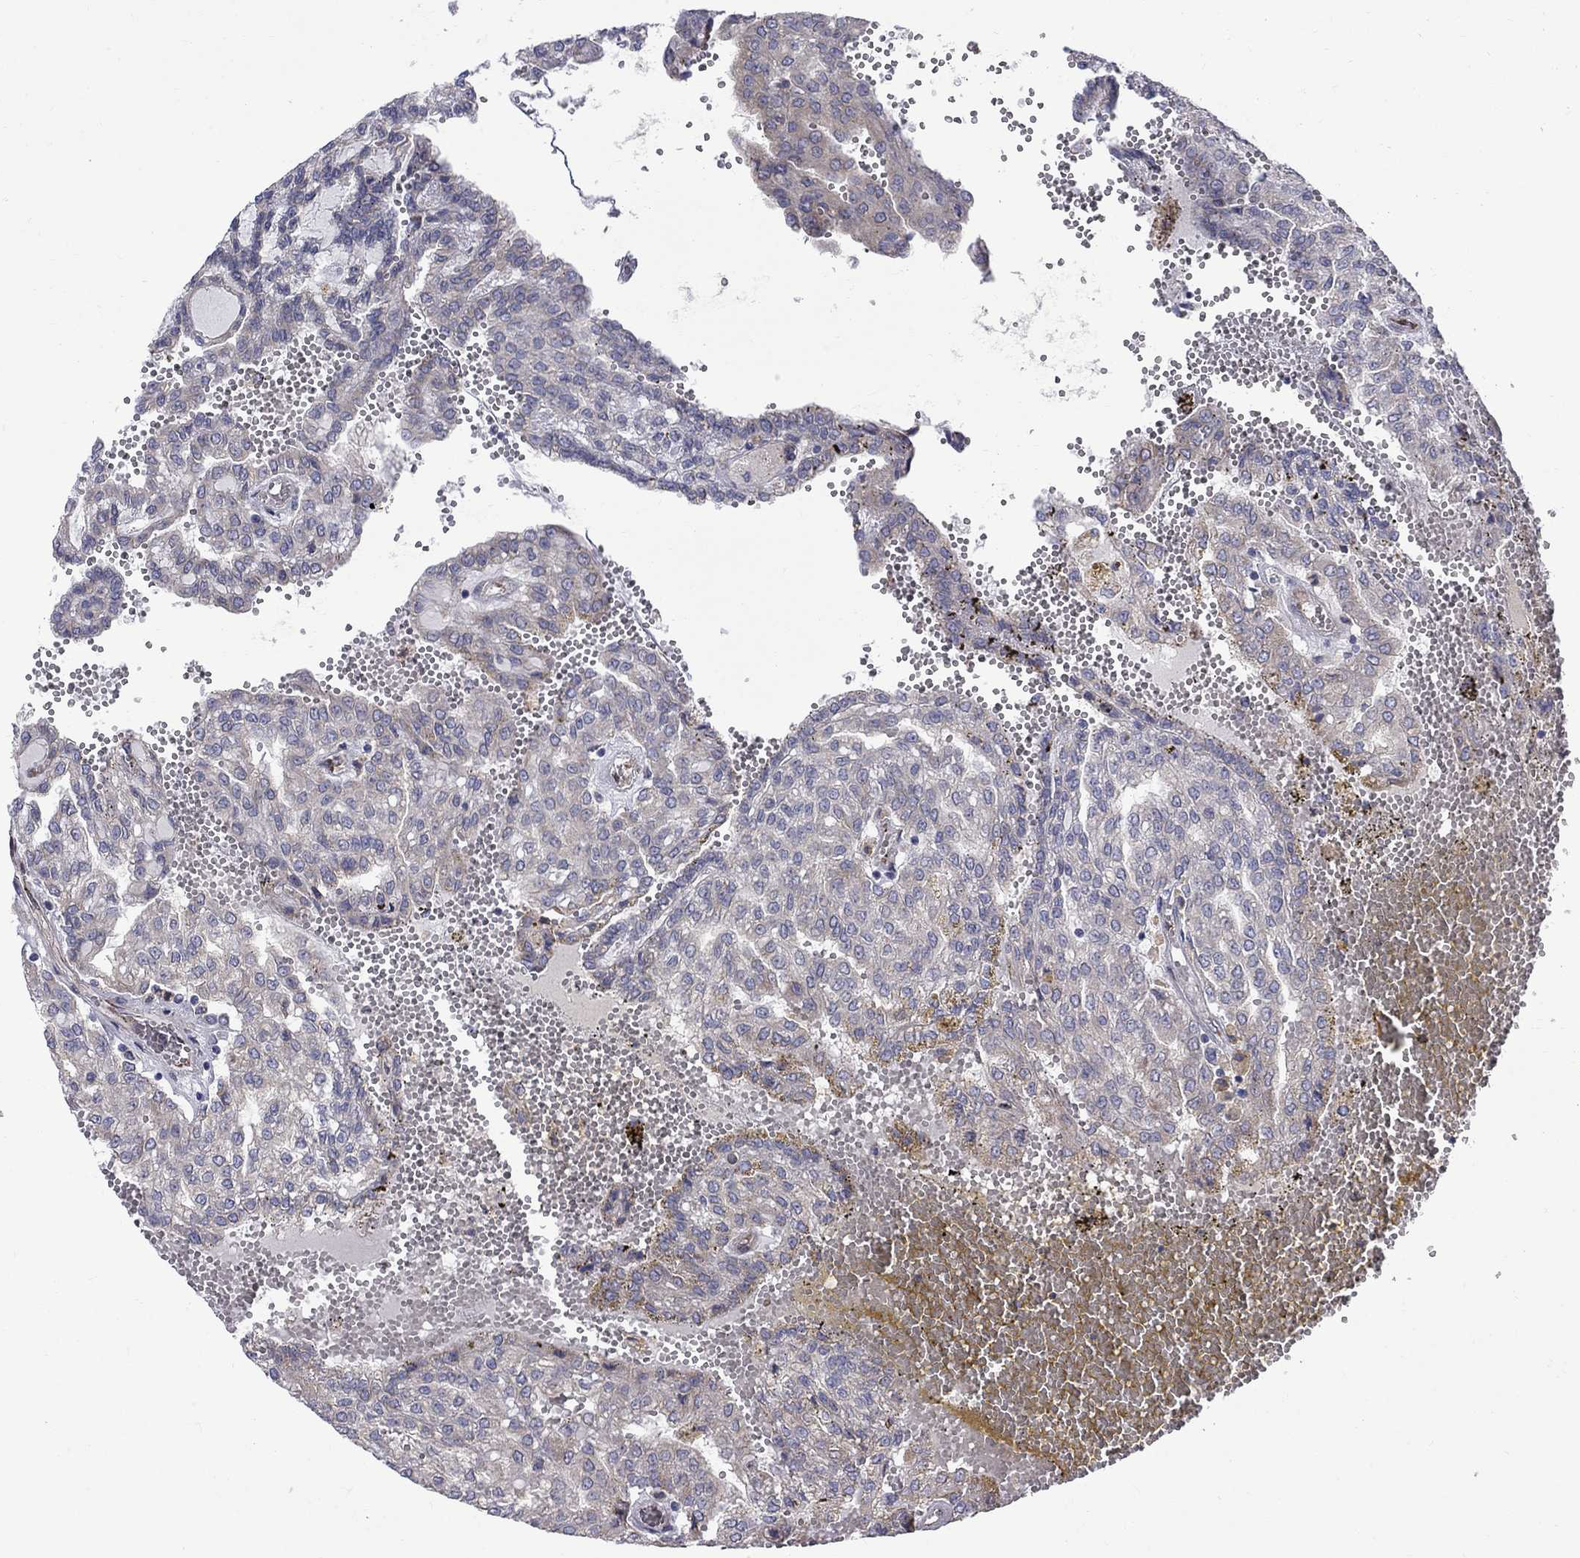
{"staining": {"intensity": "weak", "quantity": "<25%", "location": "cytoplasmic/membranous"}, "tissue": "renal cancer", "cell_type": "Tumor cells", "image_type": "cancer", "snomed": [{"axis": "morphology", "description": "Adenocarcinoma, NOS"}, {"axis": "topography", "description": "Kidney"}], "caption": "There is no significant positivity in tumor cells of renal cancer.", "gene": "ASNS", "patient": {"sex": "male", "age": 63}}